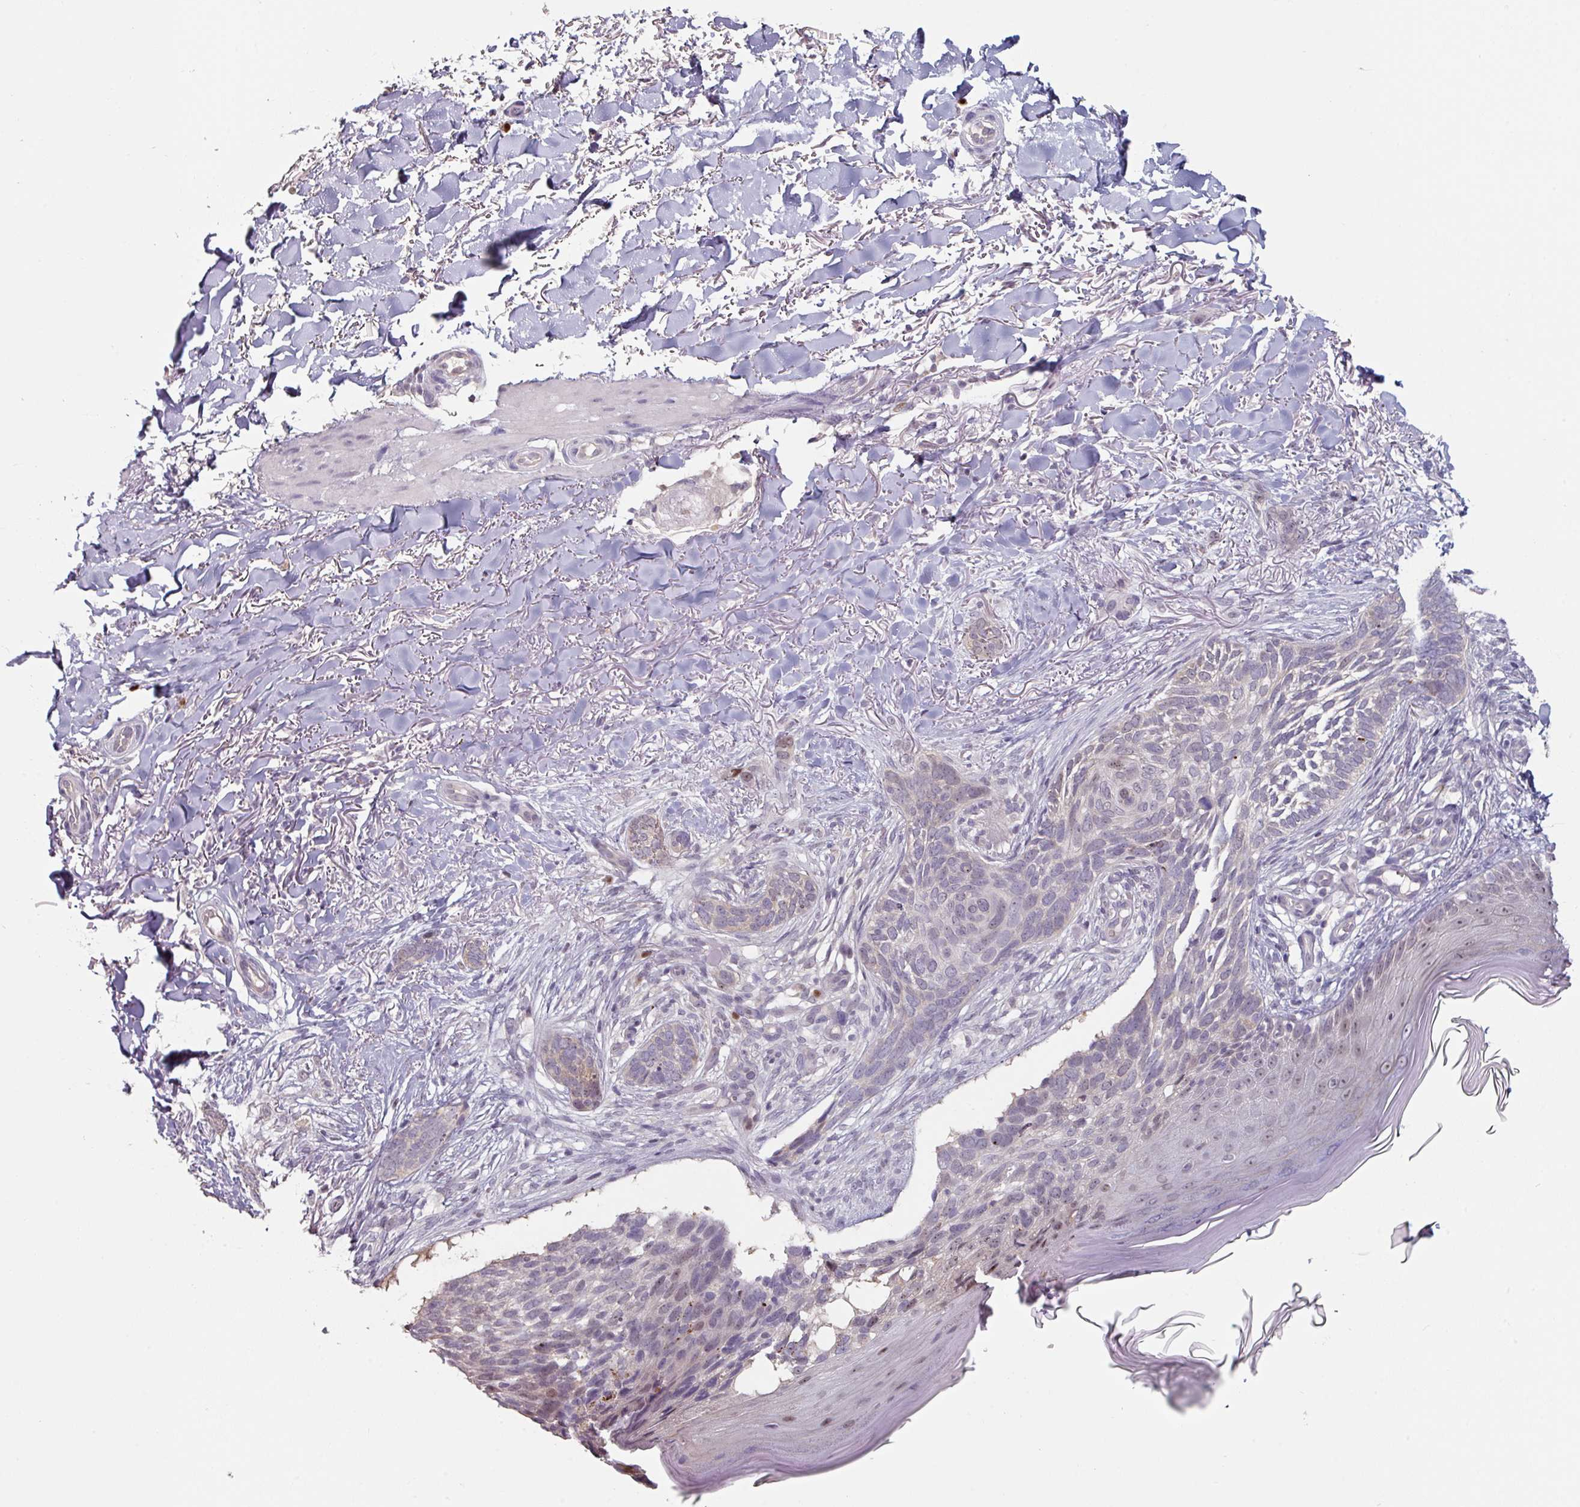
{"staining": {"intensity": "weak", "quantity": "<25%", "location": "cytoplasmic/membranous"}, "tissue": "skin cancer", "cell_type": "Tumor cells", "image_type": "cancer", "snomed": [{"axis": "morphology", "description": "Normal tissue, NOS"}, {"axis": "morphology", "description": "Basal cell carcinoma"}, {"axis": "topography", "description": "Skin"}], "caption": "This is an IHC photomicrograph of skin basal cell carcinoma. There is no expression in tumor cells.", "gene": "ZBTB6", "patient": {"sex": "female", "age": 67}}